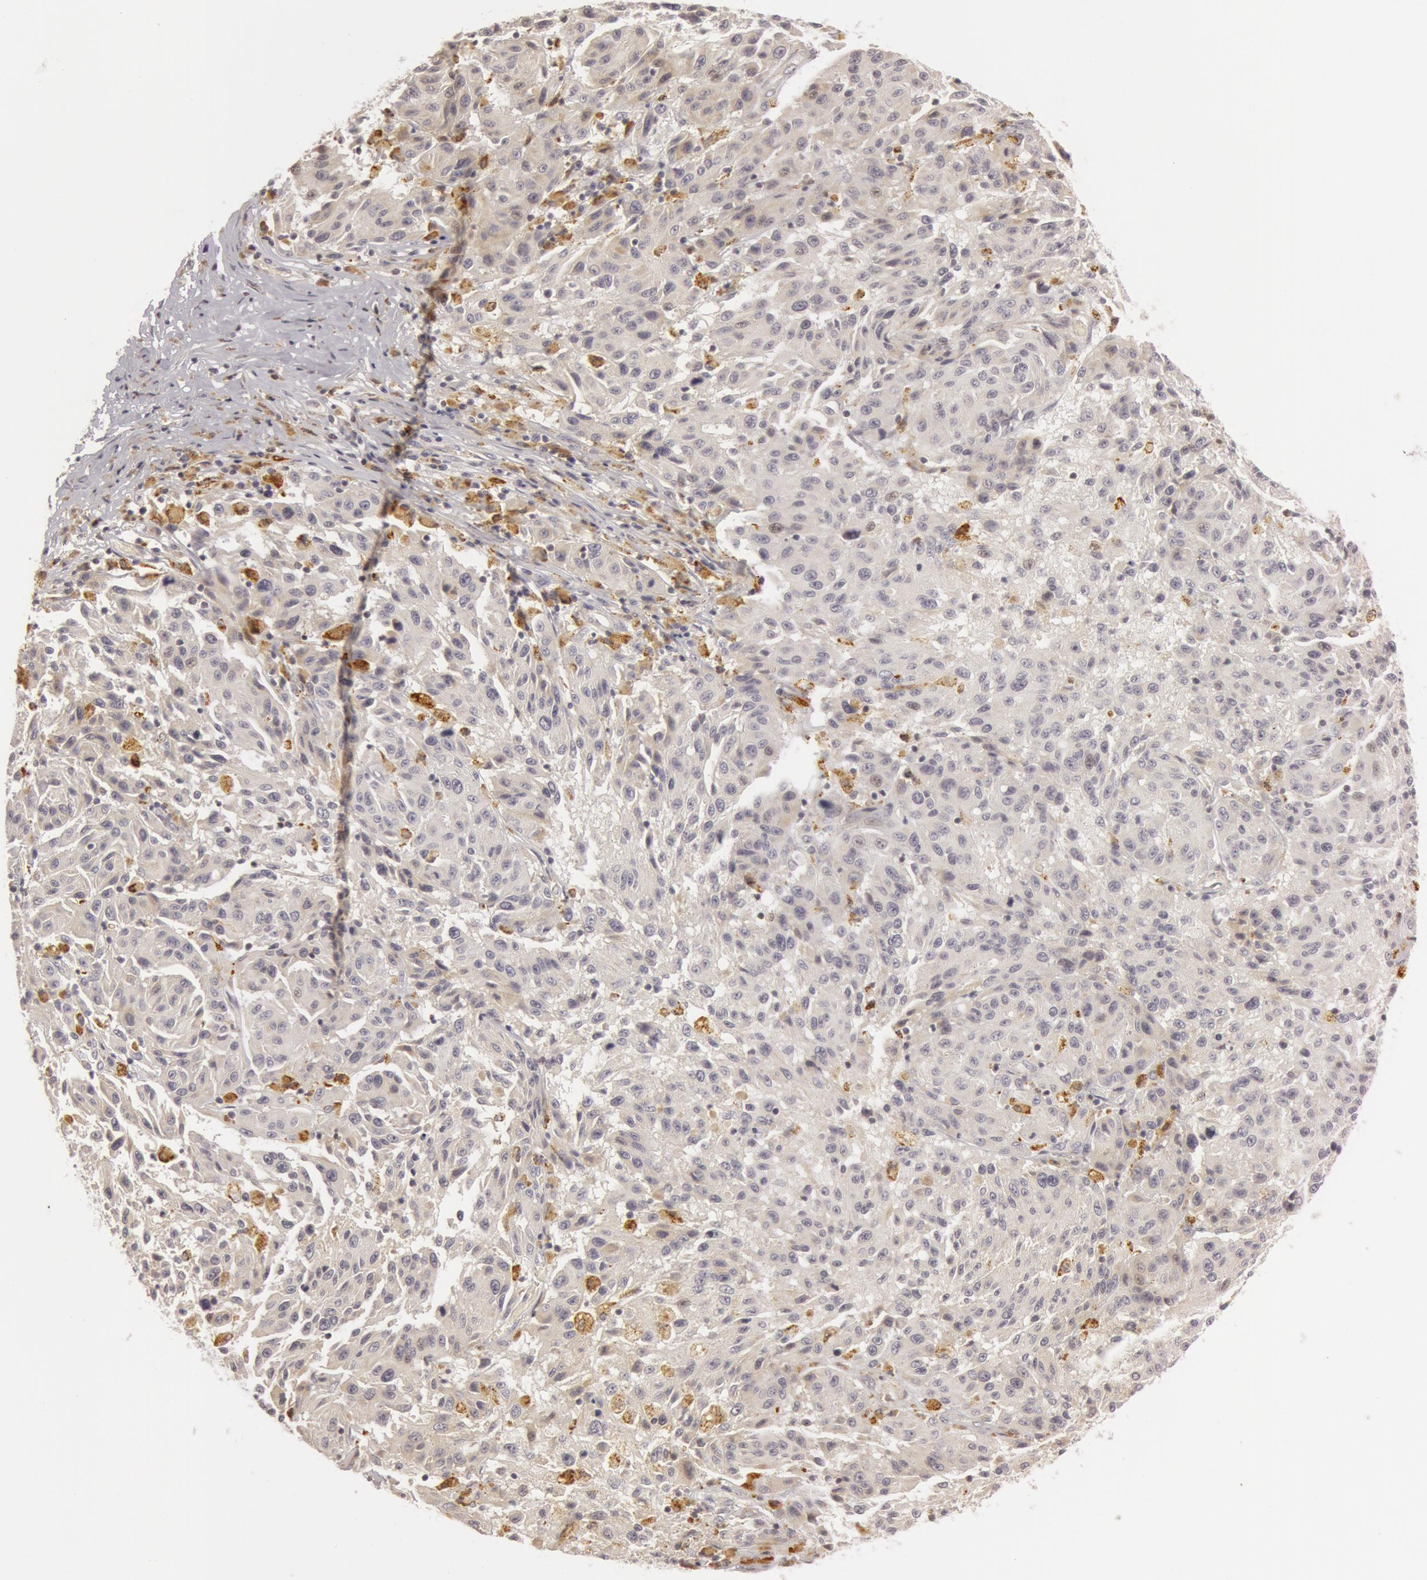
{"staining": {"intensity": "weak", "quantity": ">75%", "location": "cytoplasmic/membranous"}, "tissue": "melanoma", "cell_type": "Tumor cells", "image_type": "cancer", "snomed": [{"axis": "morphology", "description": "Malignant melanoma, NOS"}, {"axis": "topography", "description": "Skin"}], "caption": "Immunohistochemistry (DAB) staining of melanoma demonstrates weak cytoplasmic/membranous protein expression in about >75% of tumor cells.", "gene": "C7", "patient": {"sex": "female", "age": 77}}